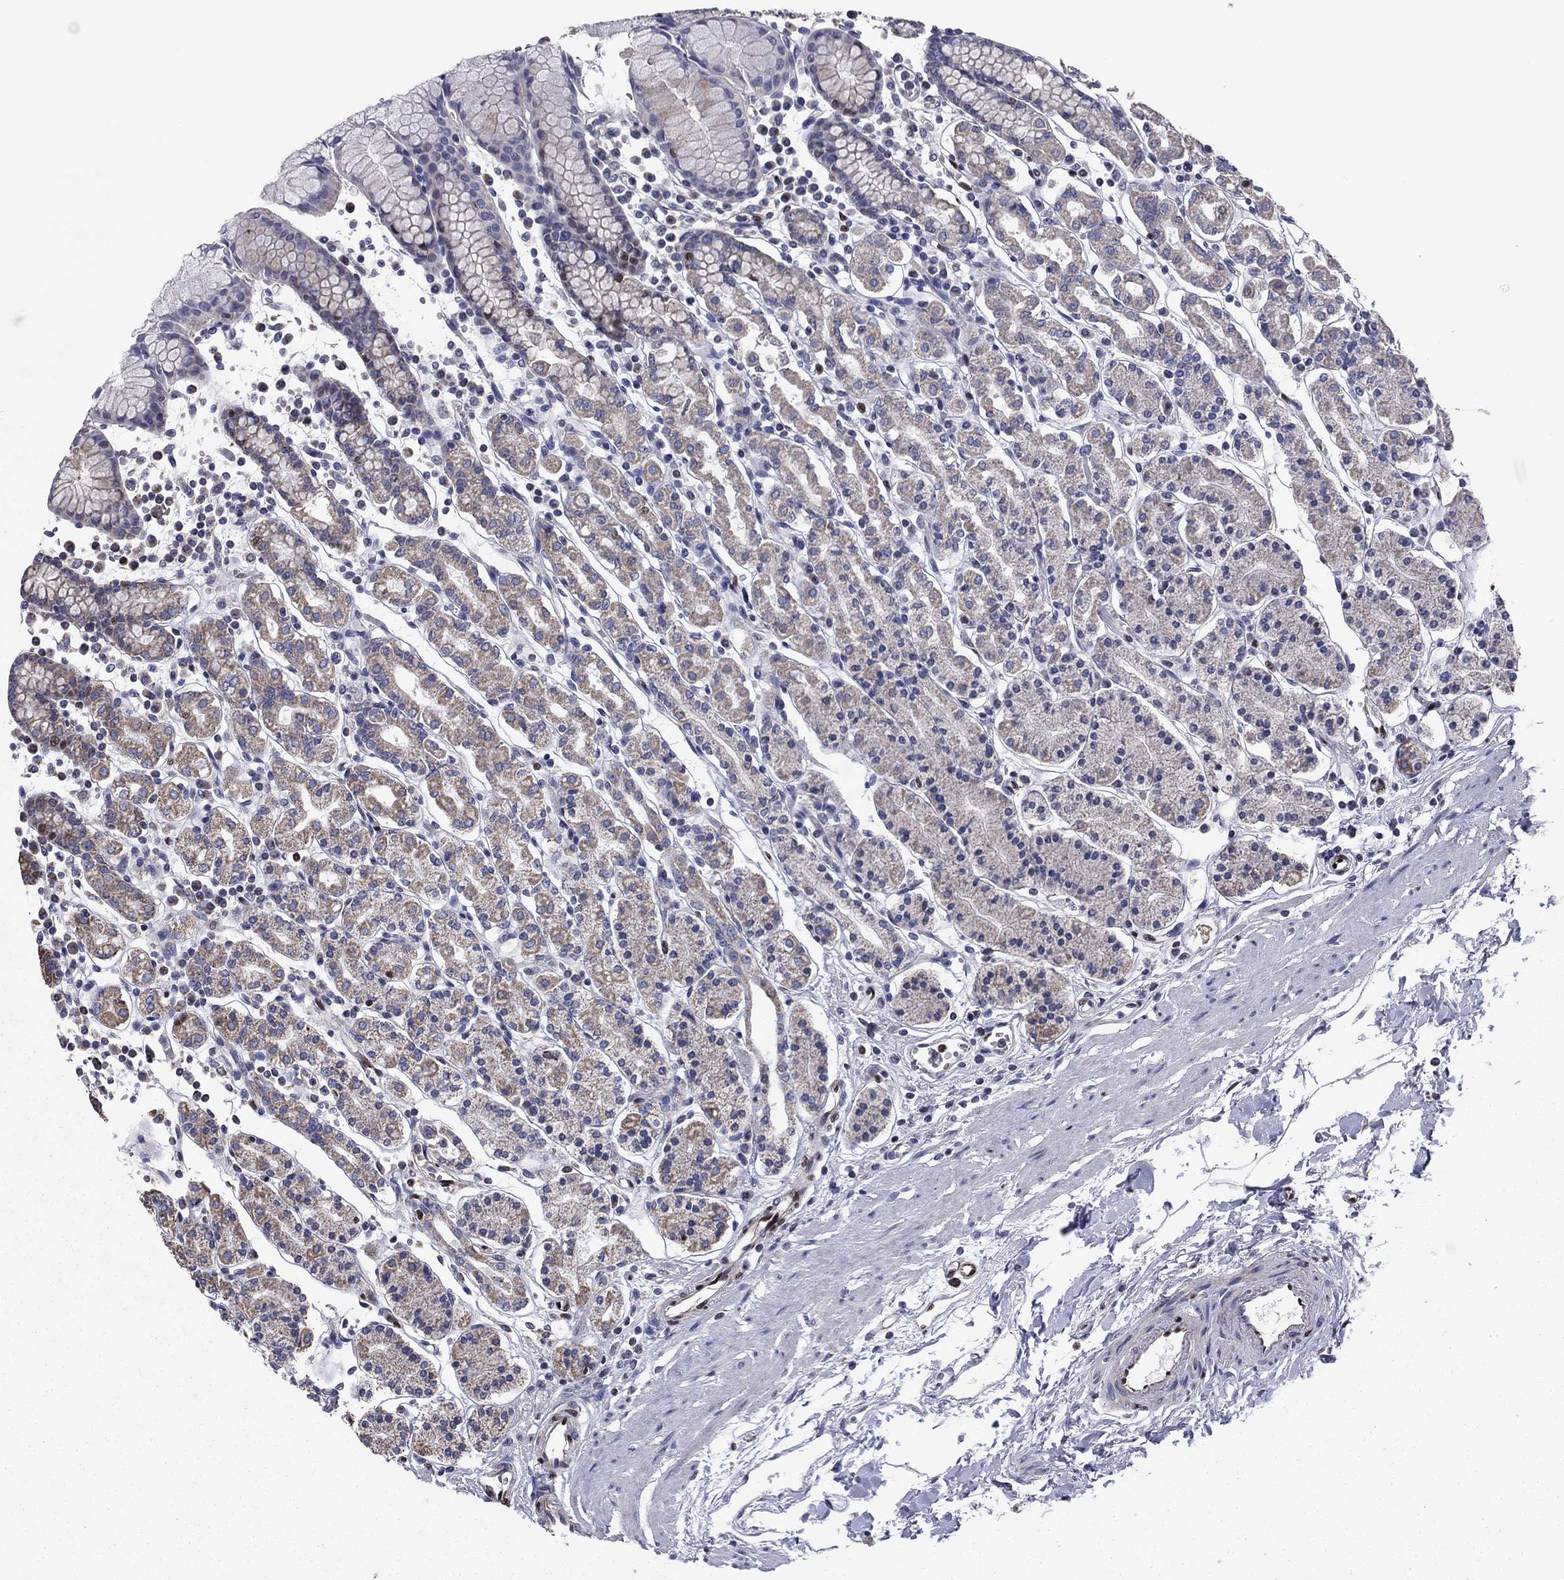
{"staining": {"intensity": "weak", "quantity": "25%-75%", "location": "cytoplasmic/membranous"}, "tissue": "stomach", "cell_type": "Glandular cells", "image_type": "normal", "snomed": [{"axis": "morphology", "description": "Normal tissue, NOS"}, {"axis": "topography", "description": "Stomach, upper"}, {"axis": "topography", "description": "Stomach"}], "caption": "Normal stomach was stained to show a protein in brown. There is low levels of weak cytoplasmic/membranous positivity in approximately 25%-75% of glandular cells. (DAB IHC with brightfield microscopy, high magnification).", "gene": "N4BP2", "patient": {"sex": "male", "age": 62}}